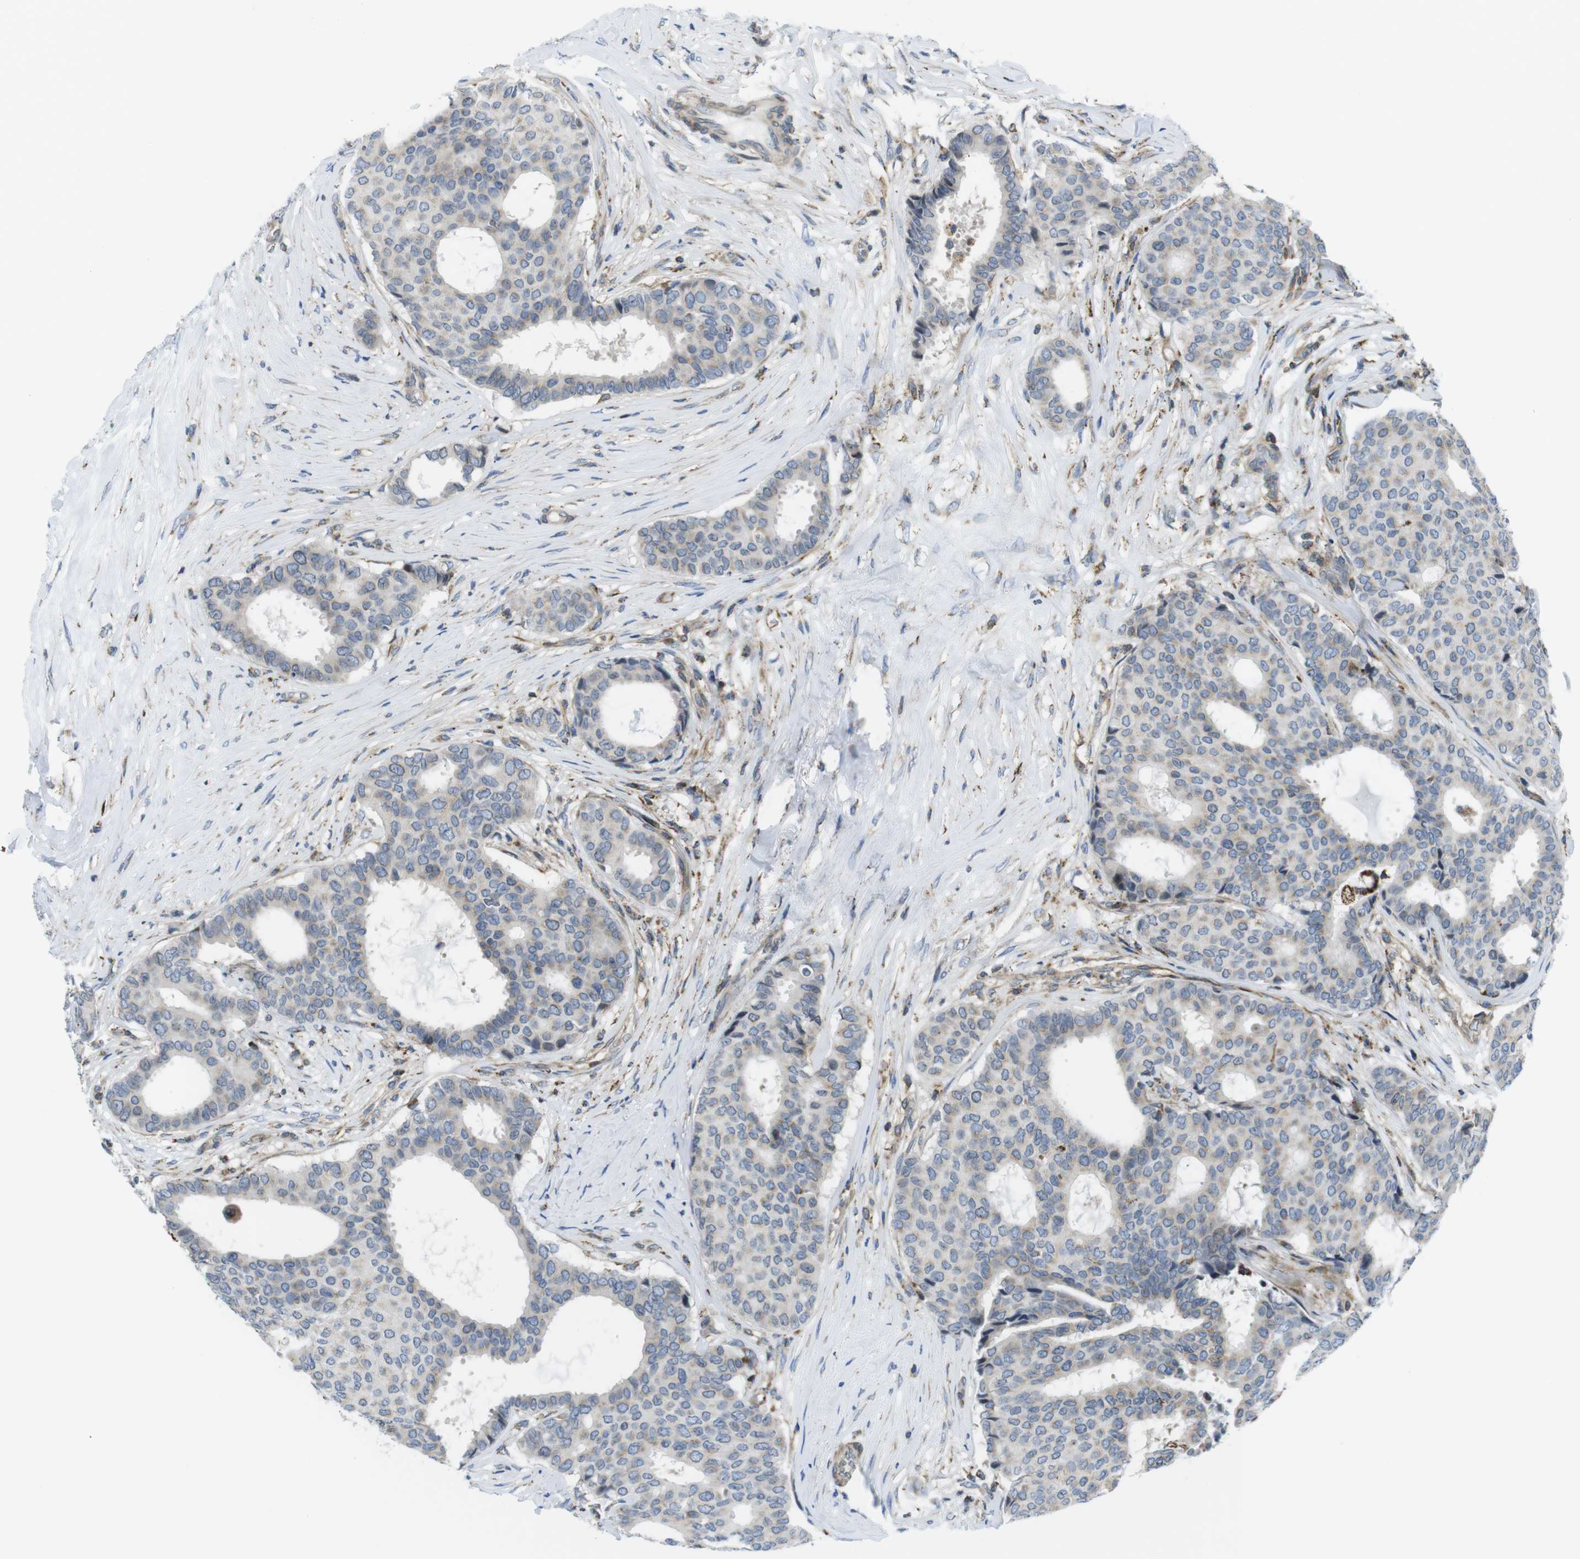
{"staining": {"intensity": "negative", "quantity": "none", "location": "none"}, "tissue": "breast cancer", "cell_type": "Tumor cells", "image_type": "cancer", "snomed": [{"axis": "morphology", "description": "Duct carcinoma"}, {"axis": "topography", "description": "Breast"}], "caption": "An image of intraductal carcinoma (breast) stained for a protein exhibits no brown staining in tumor cells.", "gene": "KCNE3", "patient": {"sex": "female", "age": 75}}